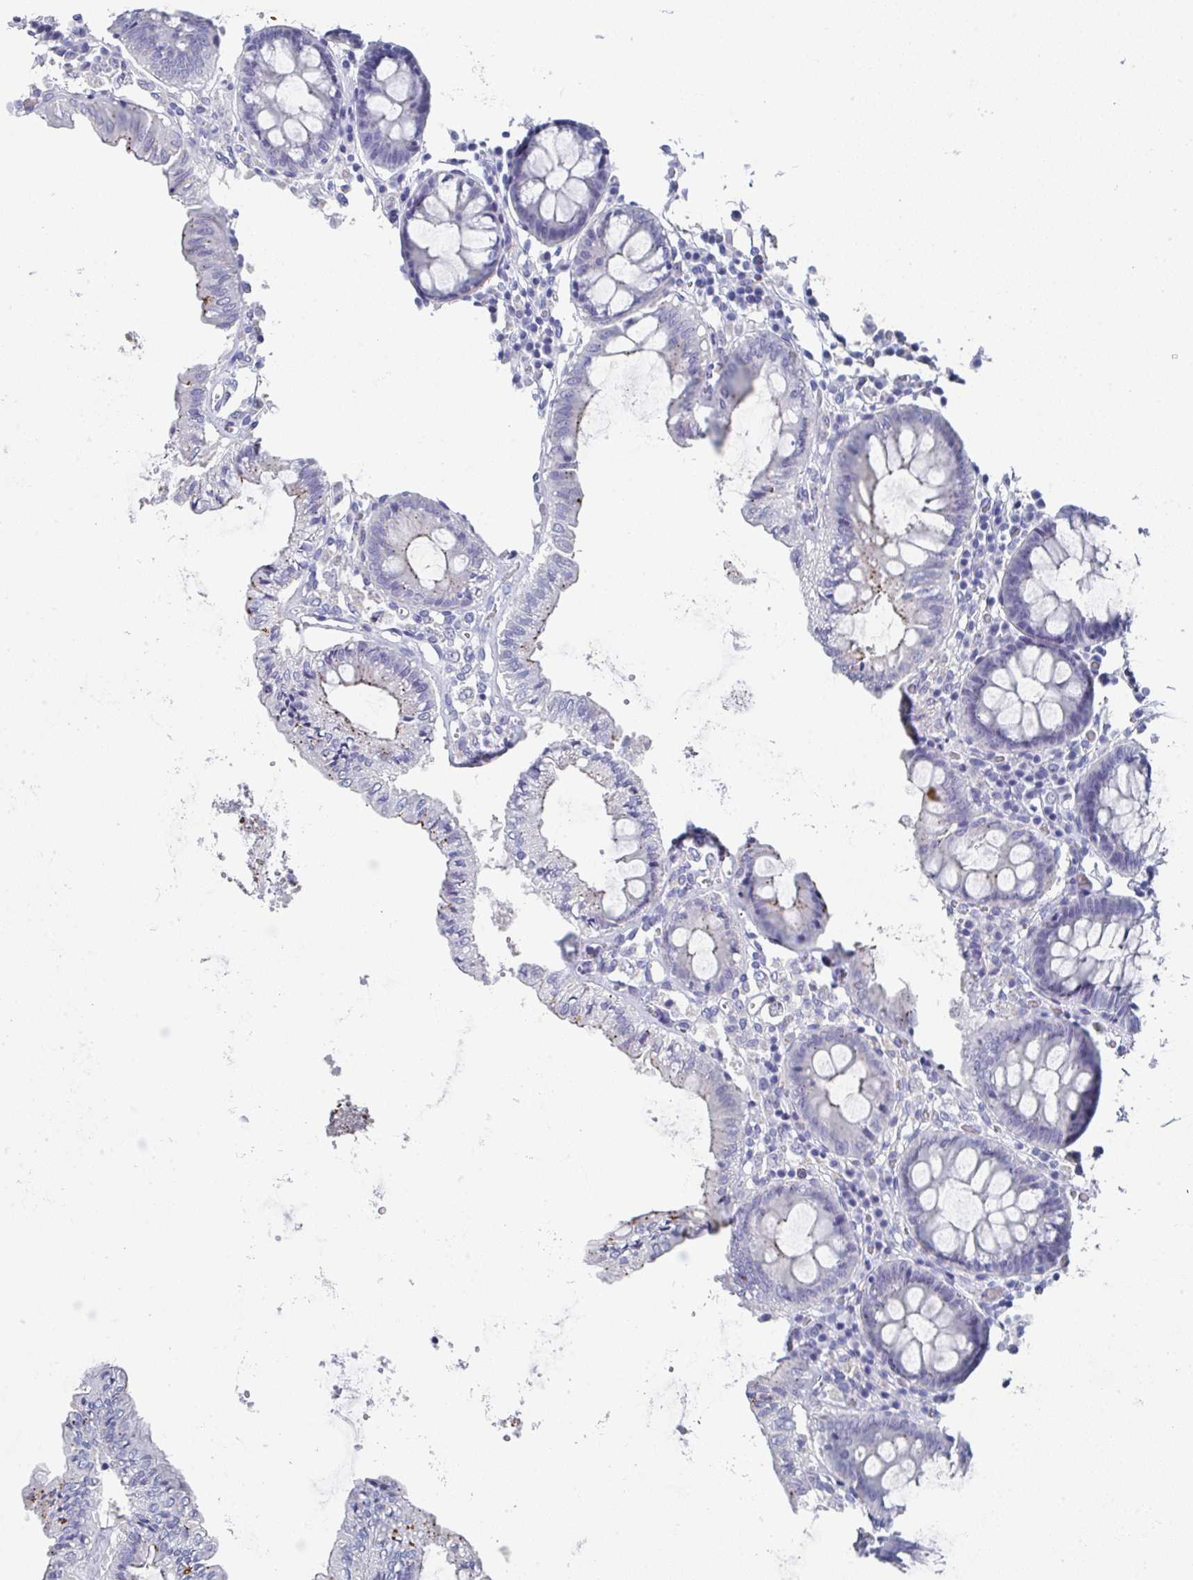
{"staining": {"intensity": "moderate", "quantity": "<25%", "location": "cytoplasmic/membranous"}, "tissue": "colon", "cell_type": "Glandular cells", "image_type": "normal", "snomed": [{"axis": "morphology", "description": "Normal tissue, NOS"}, {"axis": "topography", "description": "Colon"}, {"axis": "topography", "description": "Peripheral nerve tissue"}], "caption": "An immunohistochemistry image of unremarkable tissue is shown. Protein staining in brown shows moderate cytoplasmic/membranous positivity in colon within glandular cells. Nuclei are stained in blue.", "gene": "TNFRSF8", "patient": {"sex": "male", "age": 84}}